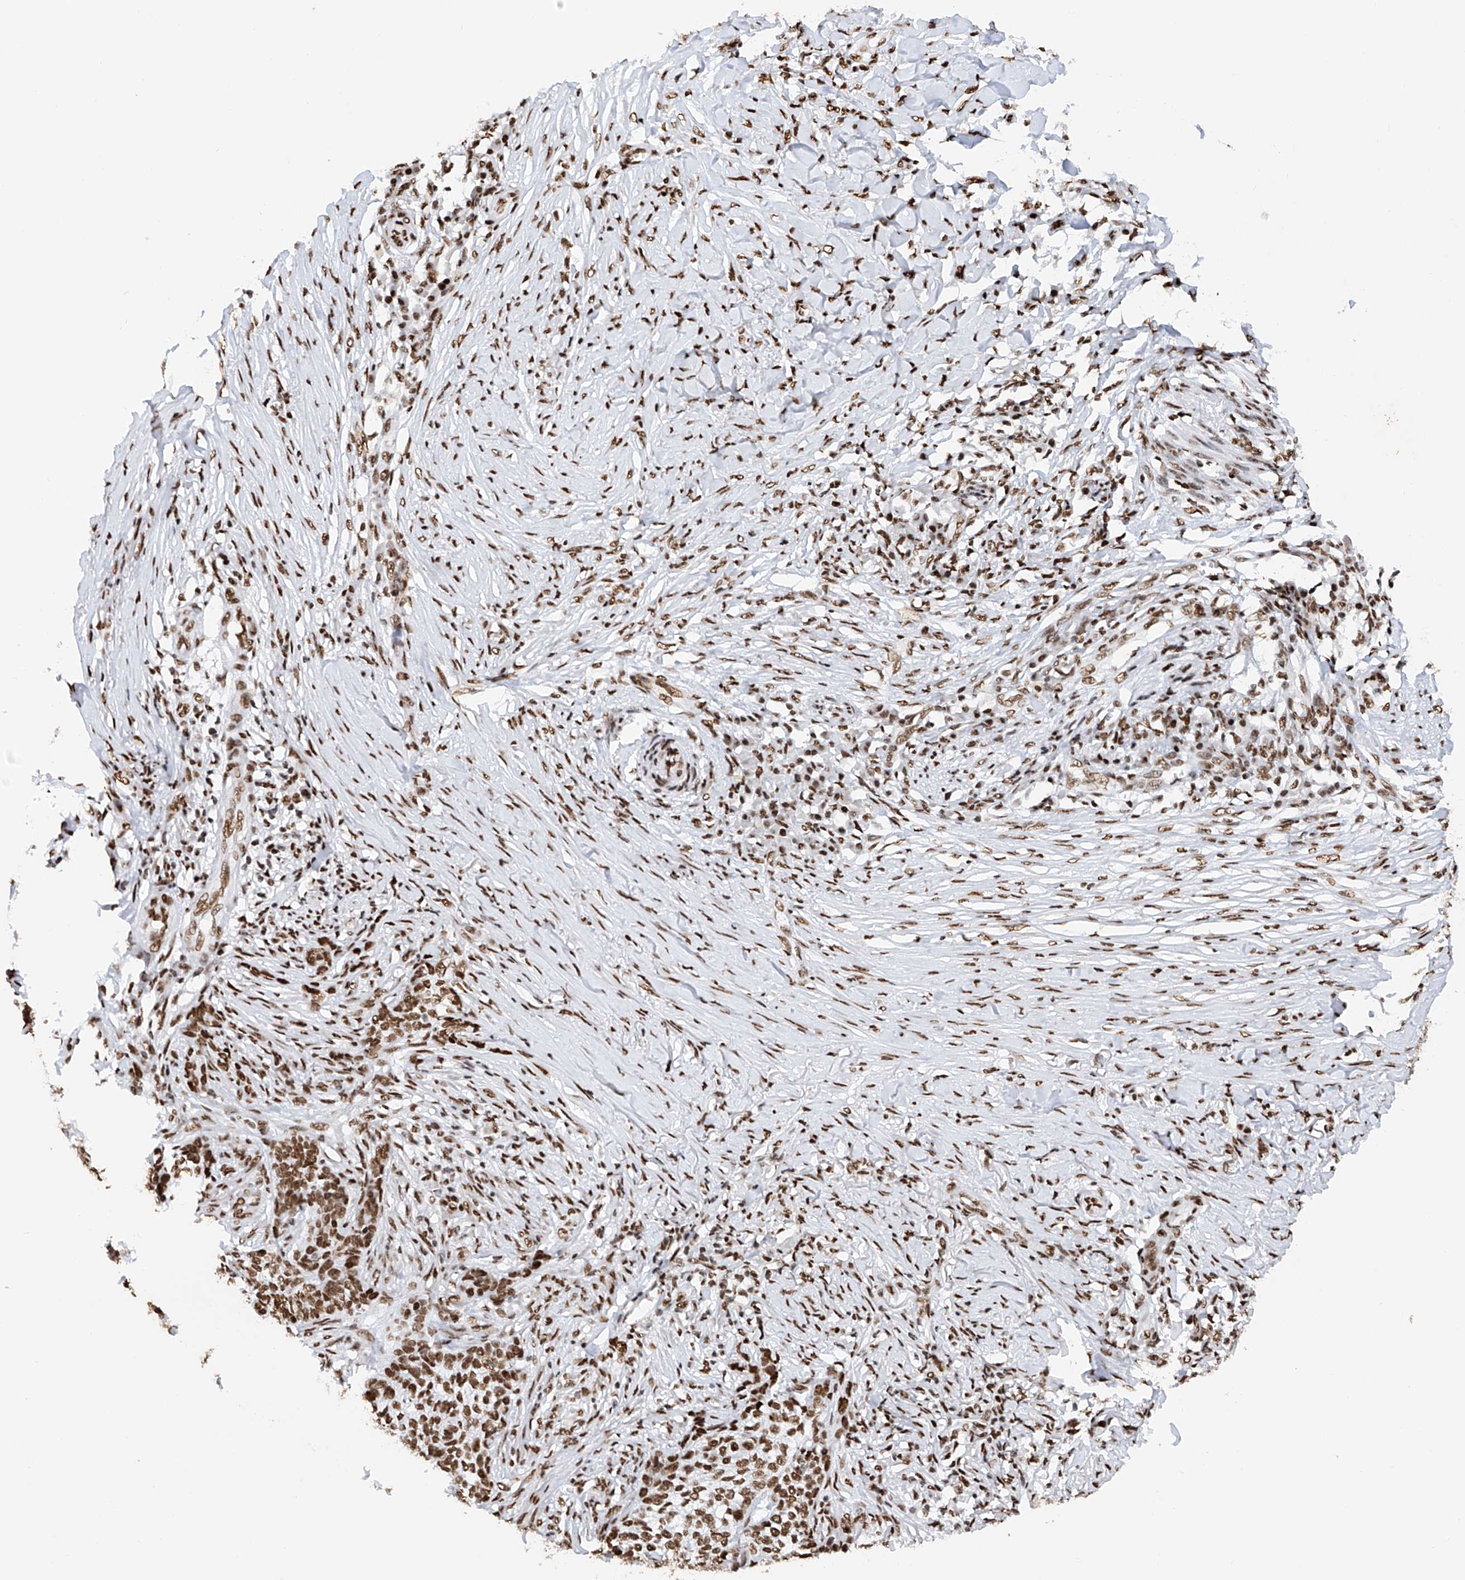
{"staining": {"intensity": "moderate", "quantity": ">75%", "location": "nuclear"}, "tissue": "skin cancer", "cell_type": "Tumor cells", "image_type": "cancer", "snomed": [{"axis": "morphology", "description": "Basal cell carcinoma"}, {"axis": "topography", "description": "Skin"}], "caption": "Protein expression analysis of human skin cancer (basal cell carcinoma) reveals moderate nuclear staining in about >75% of tumor cells.", "gene": "SRSF6", "patient": {"sex": "male", "age": 85}}